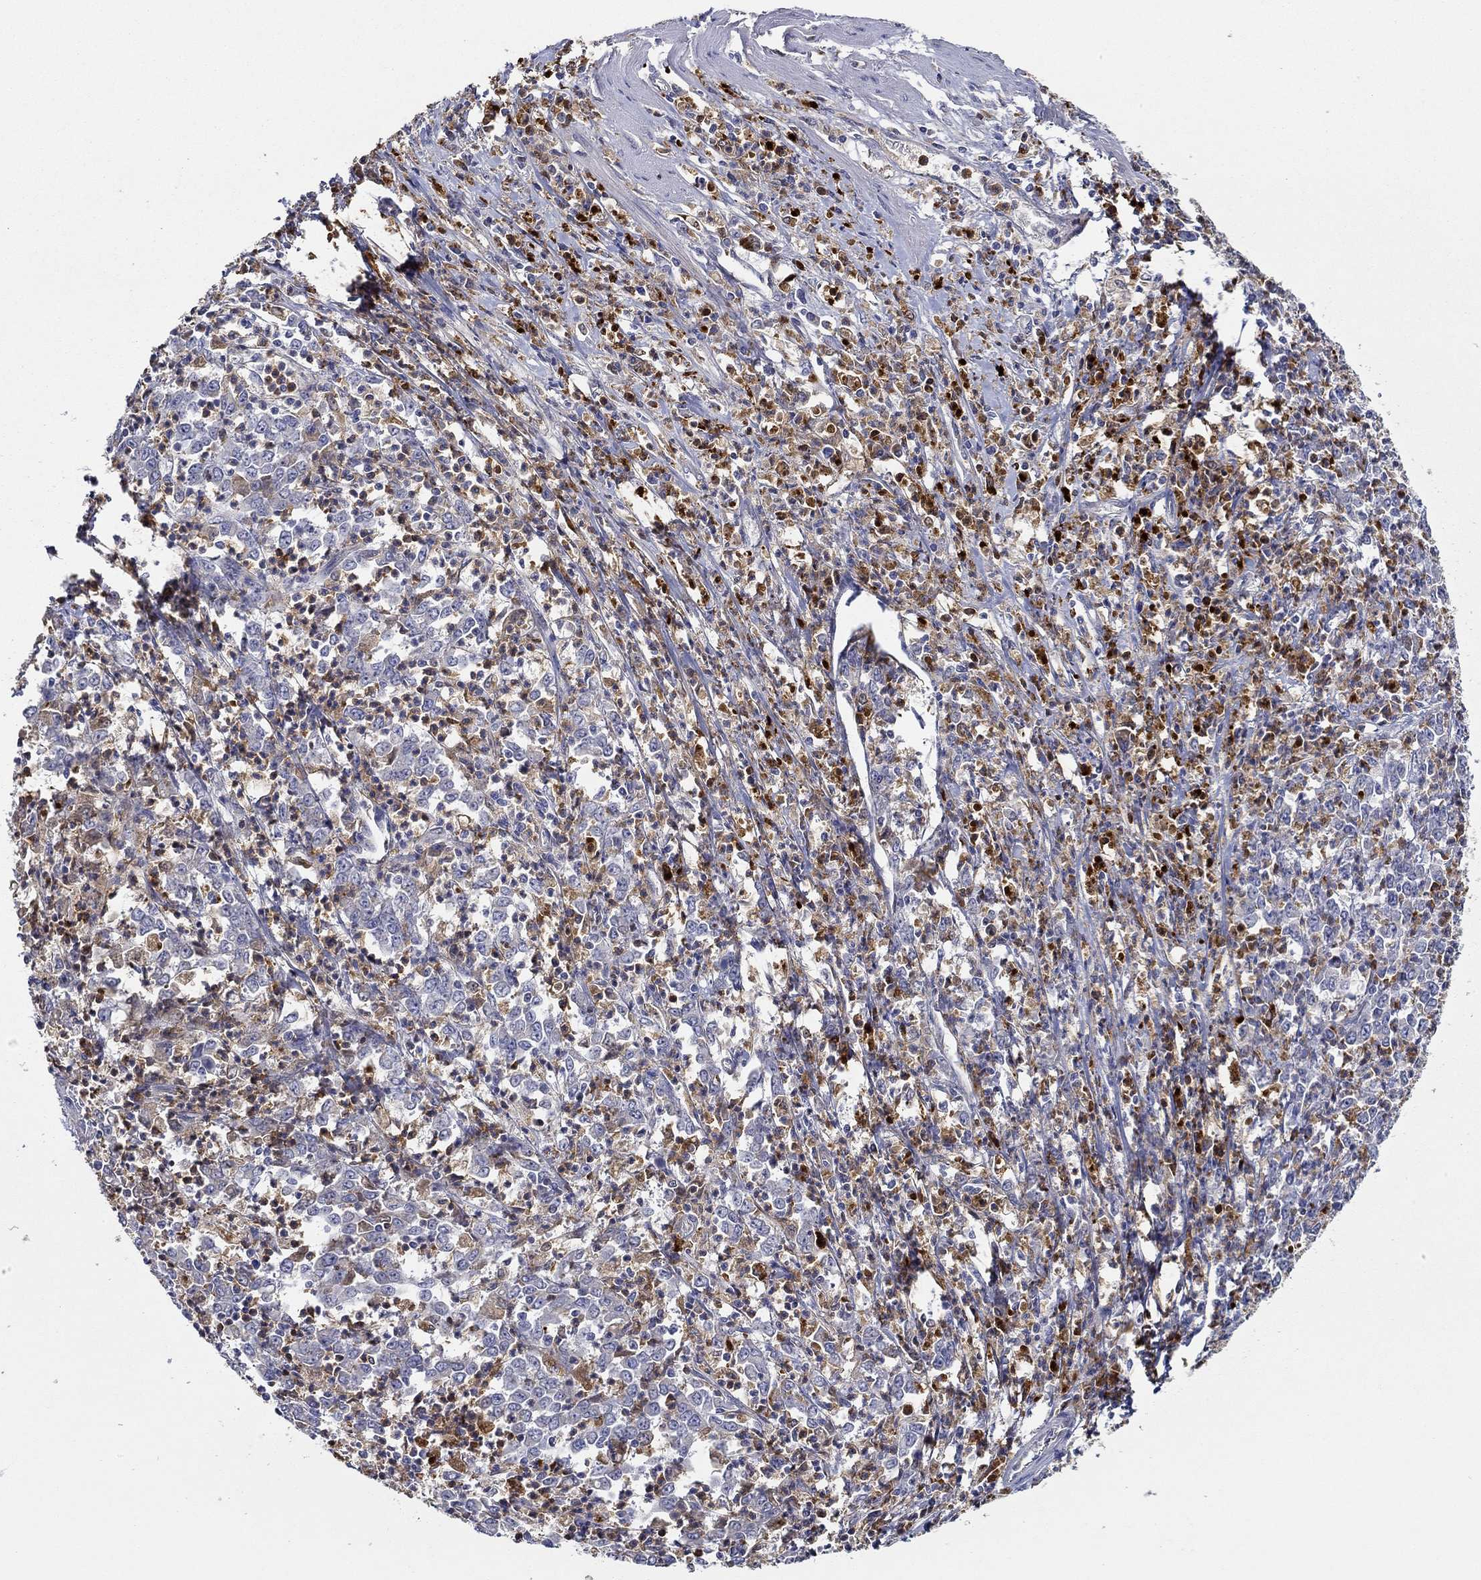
{"staining": {"intensity": "moderate", "quantity": "<25%", "location": "cytoplasmic/membranous"}, "tissue": "stomach cancer", "cell_type": "Tumor cells", "image_type": "cancer", "snomed": [{"axis": "morphology", "description": "Adenocarcinoma, NOS"}, {"axis": "topography", "description": "Stomach, lower"}], "caption": "Immunohistochemical staining of human stomach cancer exhibits moderate cytoplasmic/membranous protein expression in approximately <25% of tumor cells.", "gene": "CHIT1", "patient": {"sex": "female", "age": 71}}